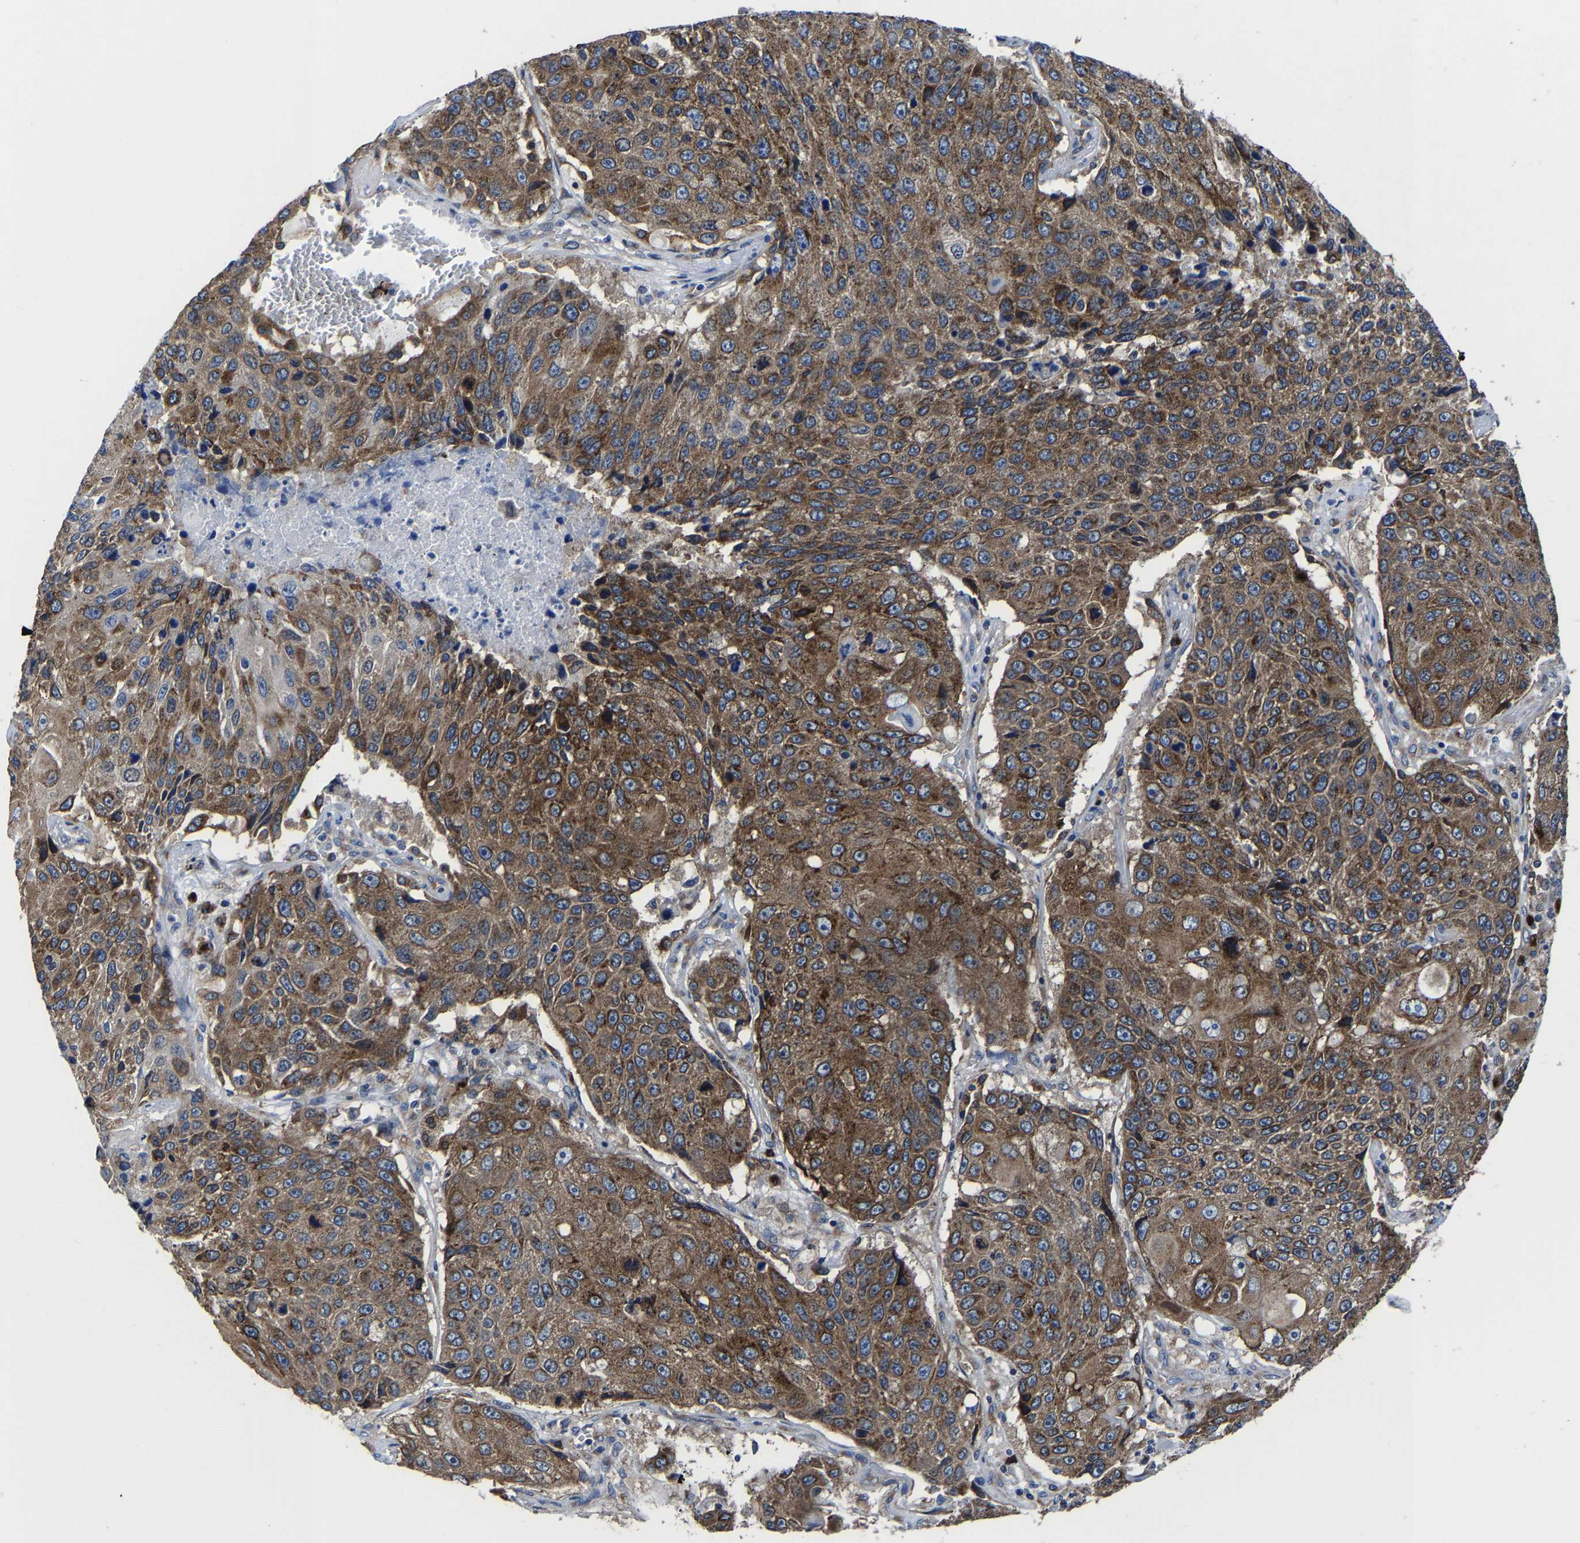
{"staining": {"intensity": "moderate", "quantity": ">75%", "location": "cytoplasmic/membranous"}, "tissue": "lung cancer", "cell_type": "Tumor cells", "image_type": "cancer", "snomed": [{"axis": "morphology", "description": "Squamous cell carcinoma, NOS"}, {"axis": "topography", "description": "Lung"}], "caption": "Lung cancer (squamous cell carcinoma) stained with a protein marker reveals moderate staining in tumor cells.", "gene": "EBAG9", "patient": {"sex": "male", "age": 61}}